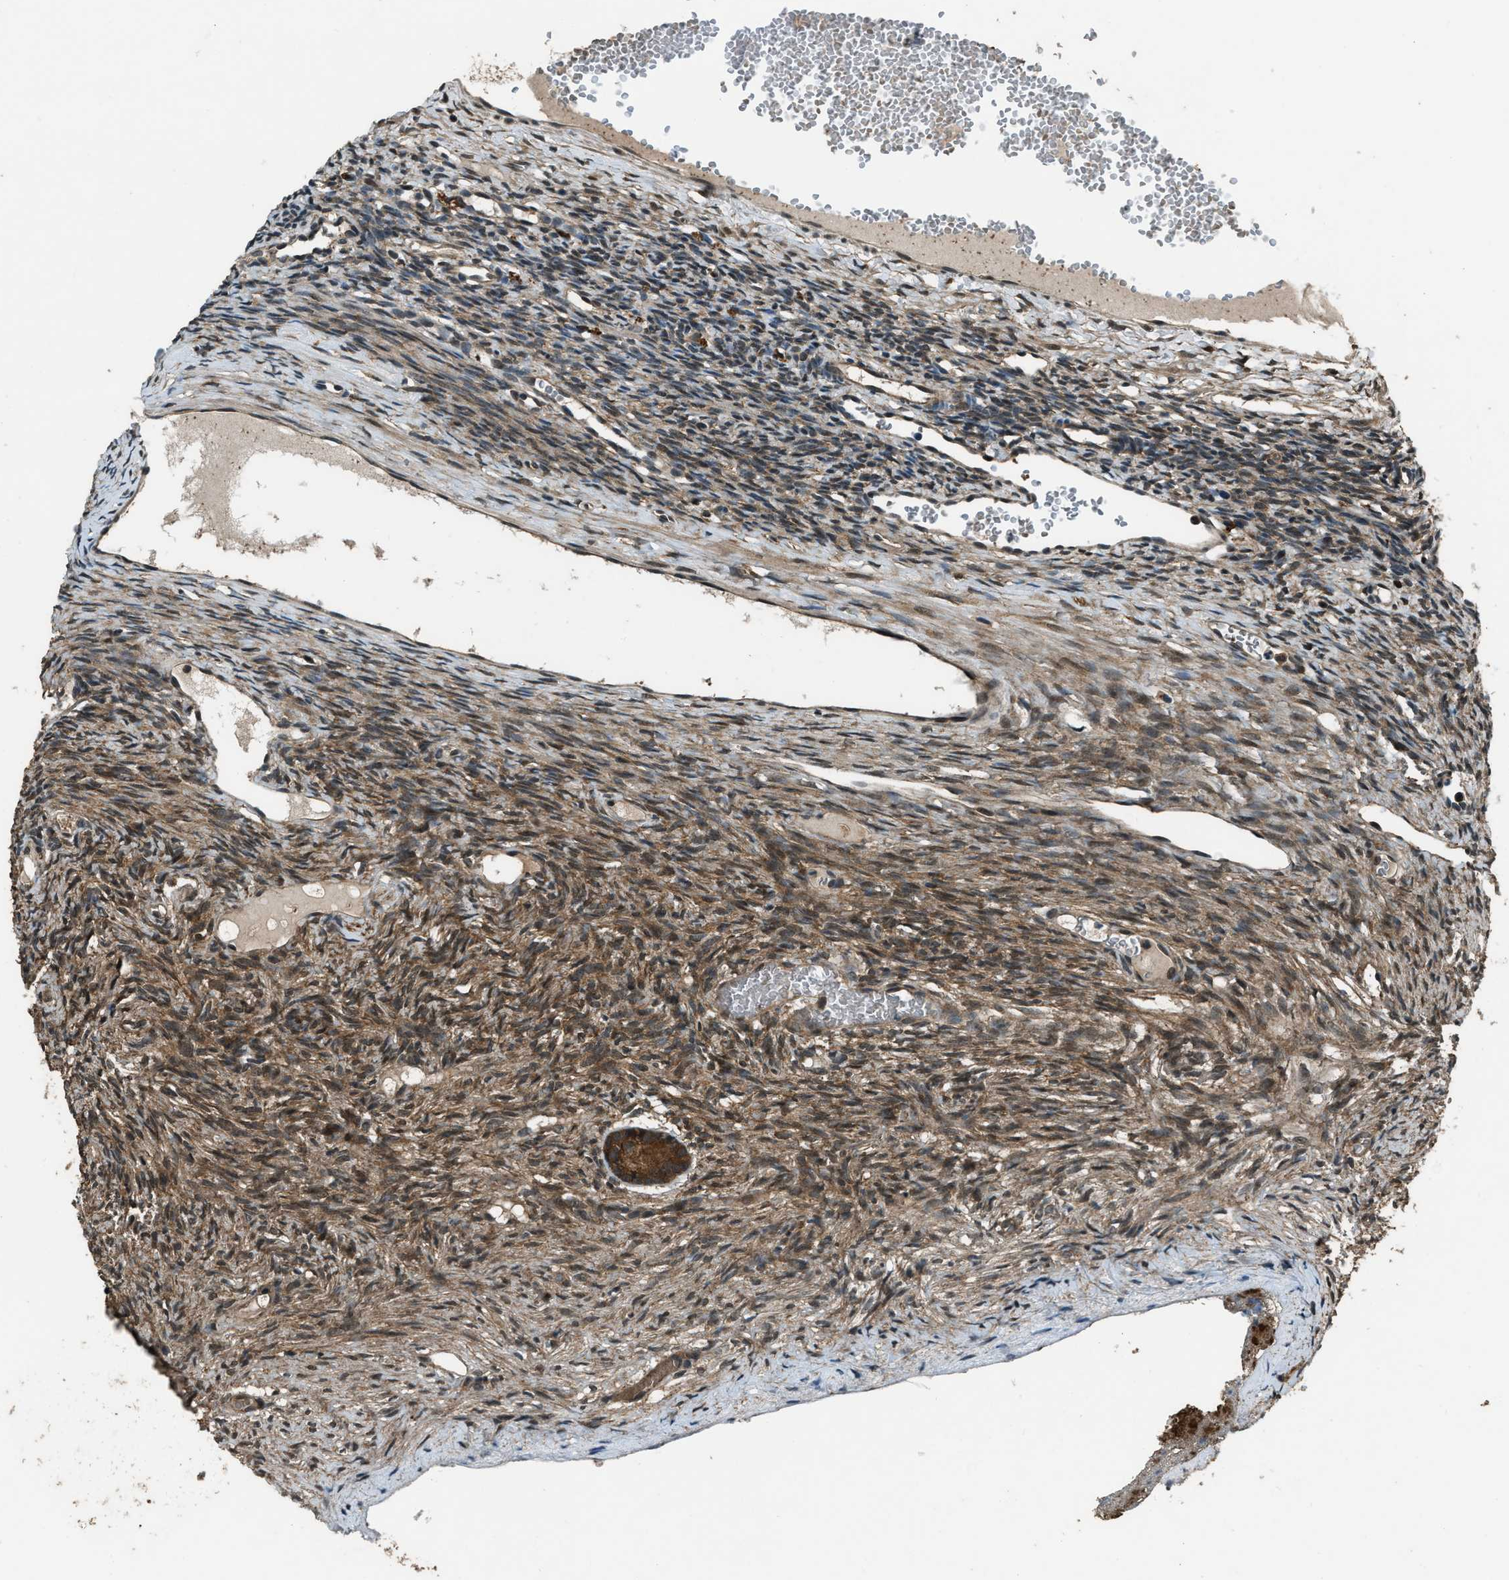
{"staining": {"intensity": "strong", "quantity": ">75%", "location": "cytoplasmic/membranous"}, "tissue": "ovary", "cell_type": "Follicle cells", "image_type": "normal", "snomed": [{"axis": "morphology", "description": "Normal tissue, NOS"}, {"axis": "topography", "description": "Ovary"}], "caption": "Brown immunohistochemical staining in benign human ovary reveals strong cytoplasmic/membranous expression in about >75% of follicle cells. (brown staining indicates protein expression, while blue staining denotes nuclei).", "gene": "NUDCD3", "patient": {"sex": "female", "age": 33}}